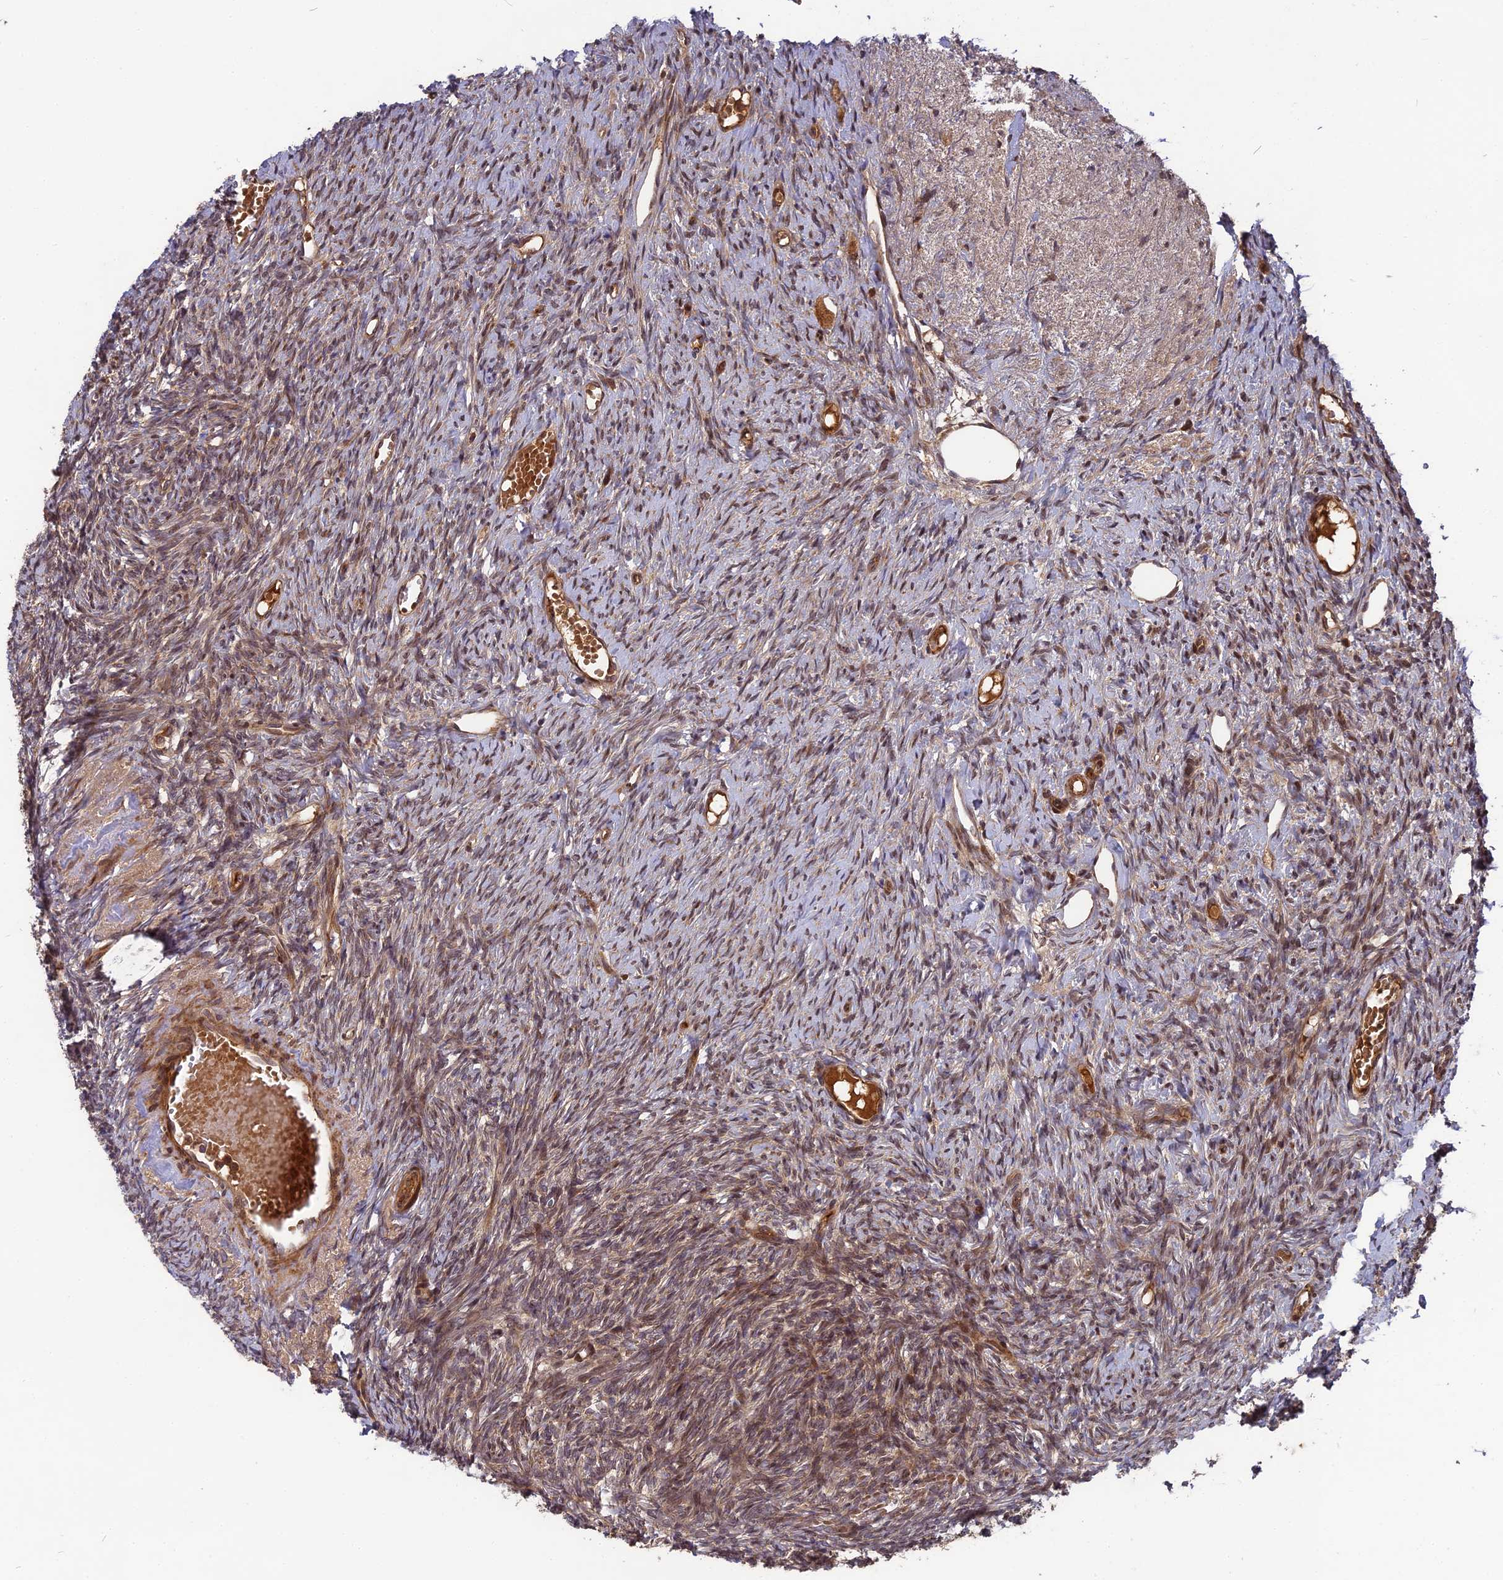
{"staining": {"intensity": "moderate", "quantity": ">75%", "location": "cytoplasmic/membranous"}, "tissue": "ovary", "cell_type": "Ovarian stroma cells", "image_type": "normal", "snomed": [{"axis": "morphology", "description": "Normal tissue, NOS"}, {"axis": "topography", "description": "Ovary"}], "caption": "Ovary stained with immunohistochemistry demonstrates moderate cytoplasmic/membranous expression in about >75% of ovarian stroma cells.", "gene": "TMUB2", "patient": {"sex": "female", "age": 51}}